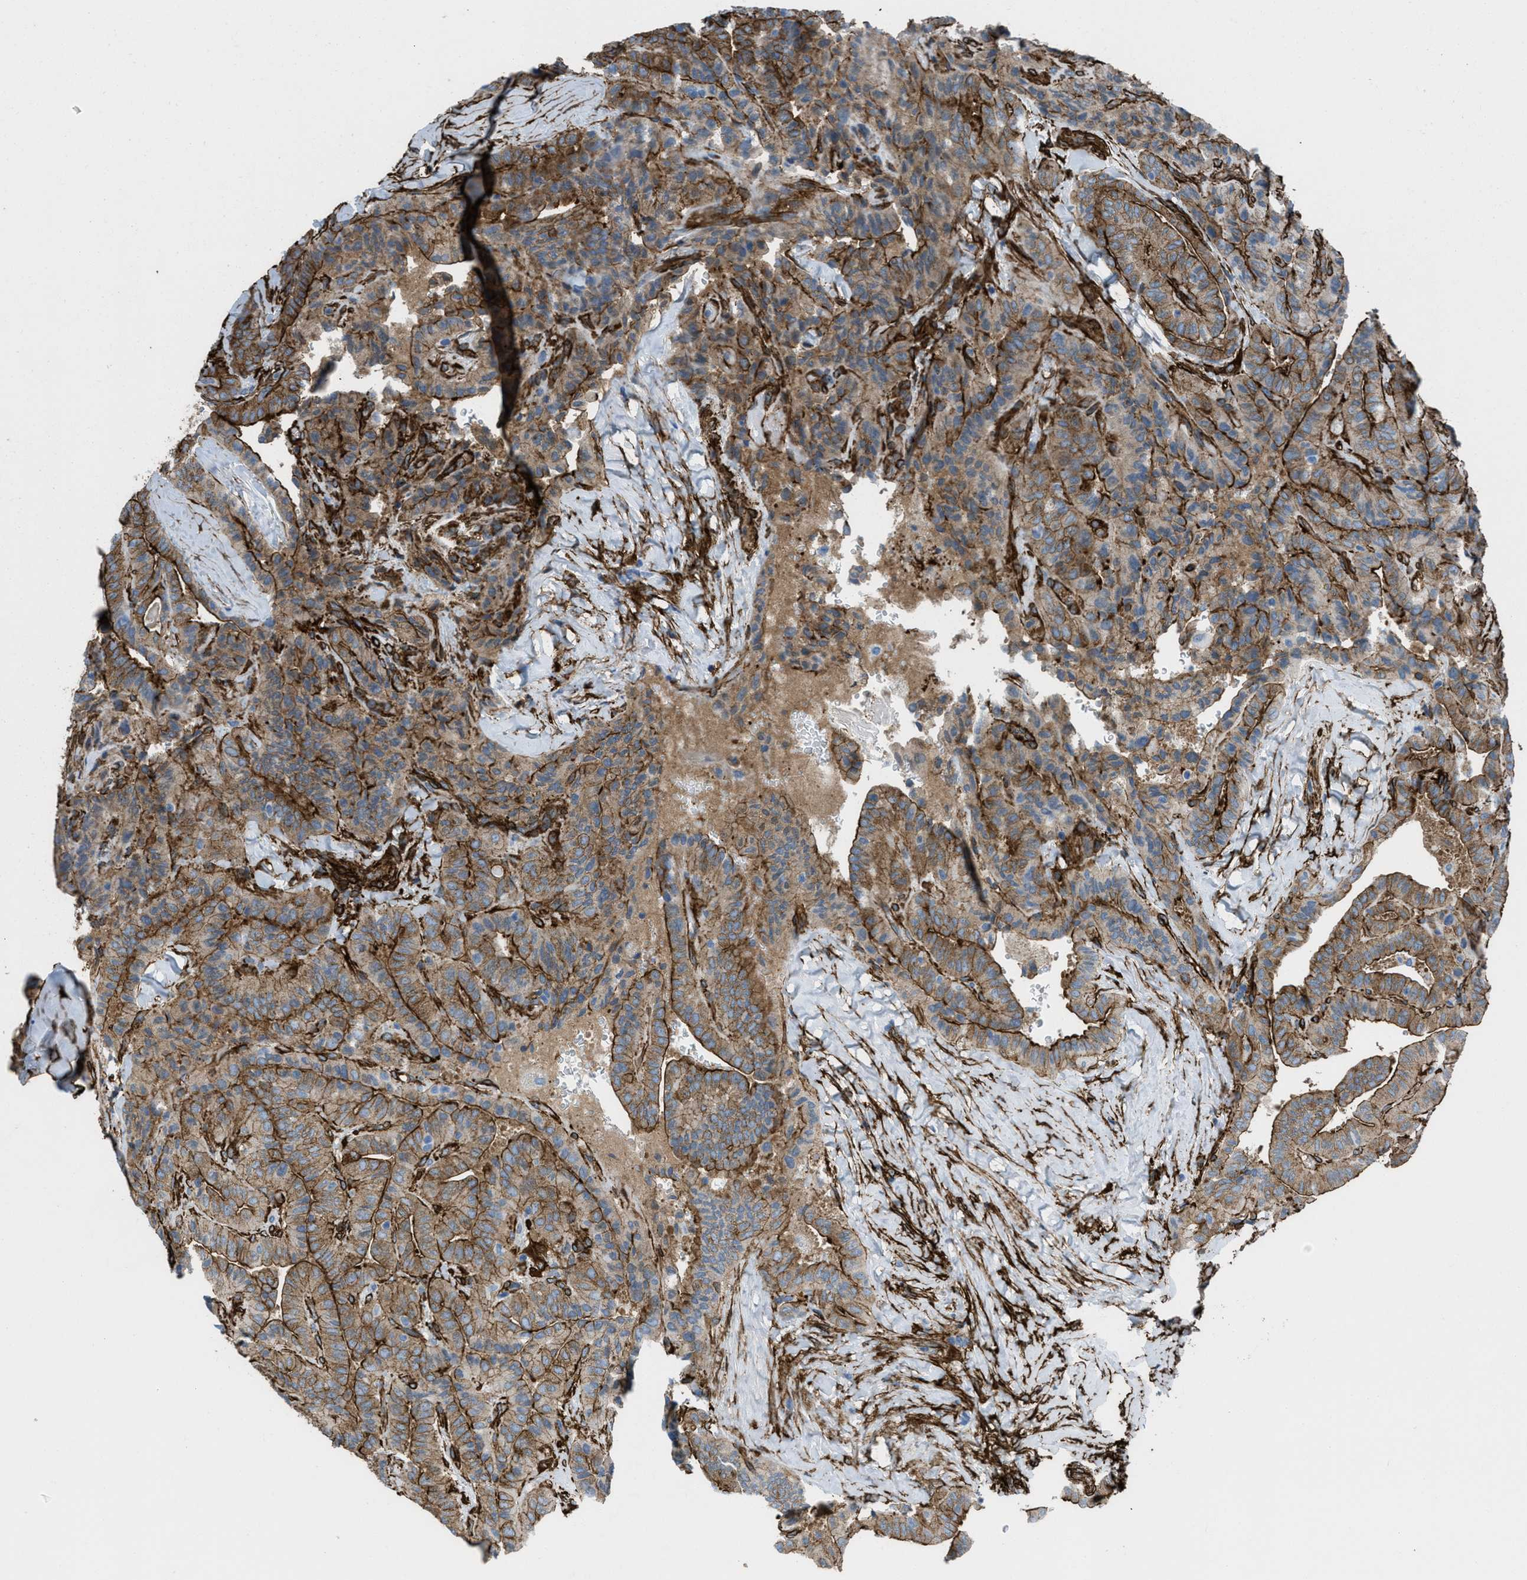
{"staining": {"intensity": "strong", "quantity": ">75%", "location": "cytoplasmic/membranous"}, "tissue": "thyroid cancer", "cell_type": "Tumor cells", "image_type": "cancer", "snomed": [{"axis": "morphology", "description": "Papillary adenocarcinoma, NOS"}, {"axis": "topography", "description": "Thyroid gland"}], "caption": "Papillary adenocarcinoma (thyroid) stained with a brown dye exhibits strong cytoplasmic/membranous positive expression in about >75% of tumor cells.", "gene": "CALD1", "patient": {"sex": "male", "age": 77}}